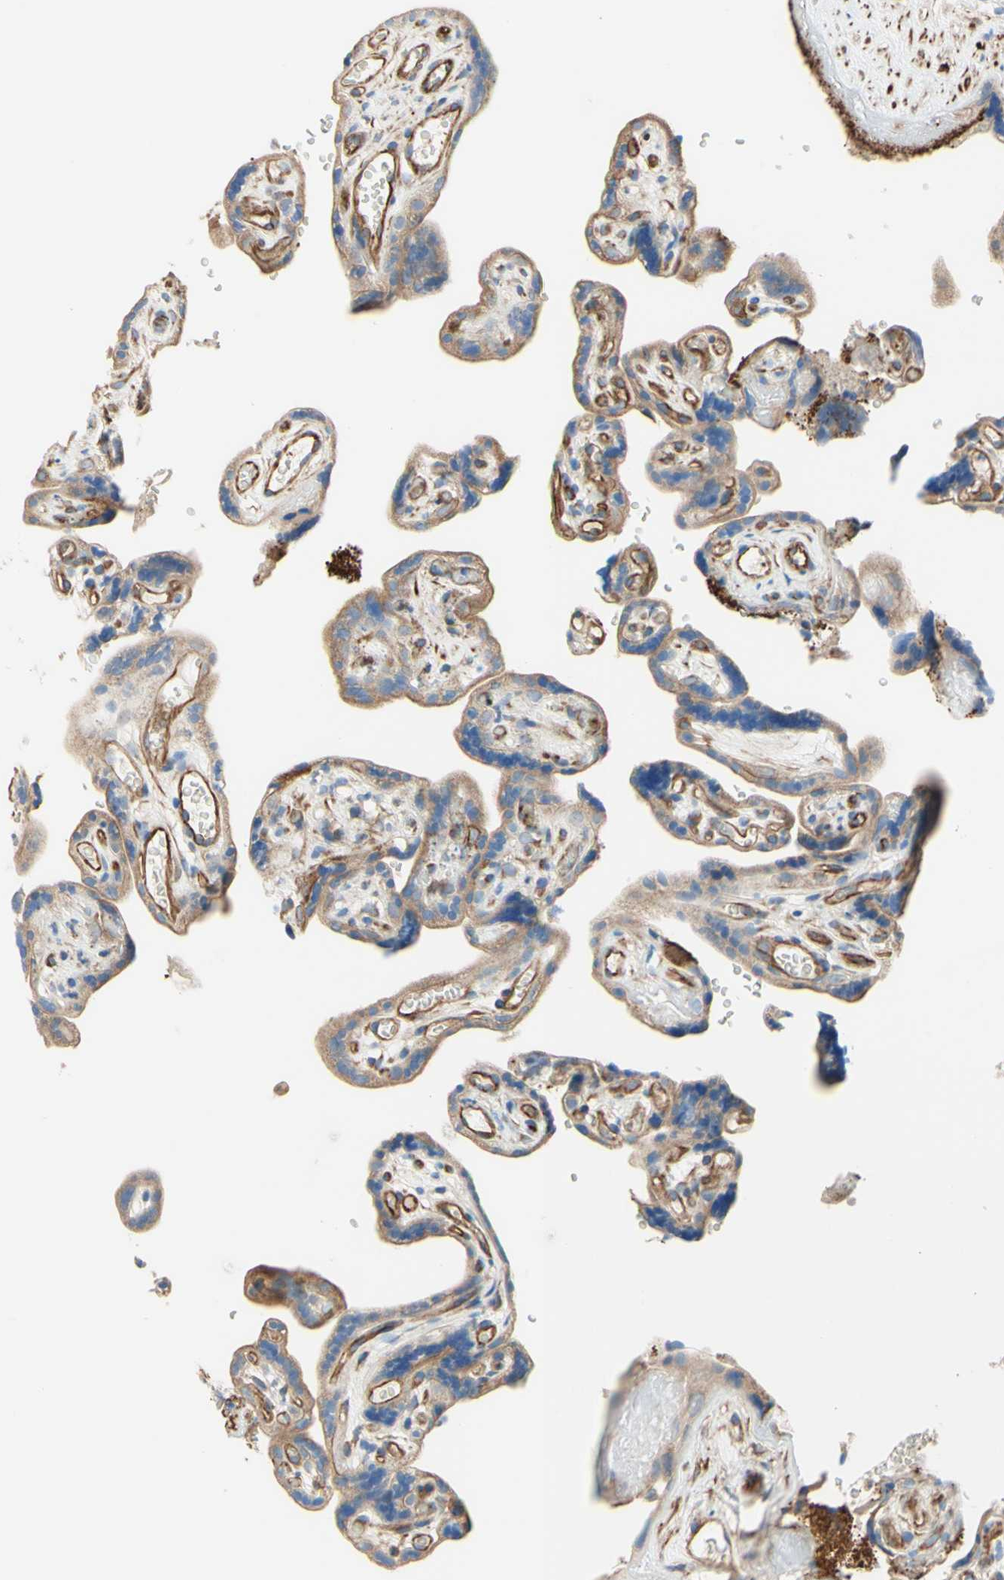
{"staining": {"intensity": "moderate", "quantity": ">75%", "location": "cytoplasmic/membranous"}, "tissue": "placenta", "cell_type": "Trophoblastic cells", "image_type": "normal", "snomed": [{"axis": "morphology", "description": "Normal tissue, NOS"}, {"axis": "topography", "description": "Placenta"}], "caption": "A high-resolution histopathology image shows immunohistochemistry staining of benign placenta, which reveals moderate cytoplasmic/membranous positivity in approximately >75% of trophoblastic cells. Immunohistochemistry stains the protein of interest in brown and the nuclei are stained blue.", "gene": "ENDOD1", "patient": {"sex": "female", "age": 30}}